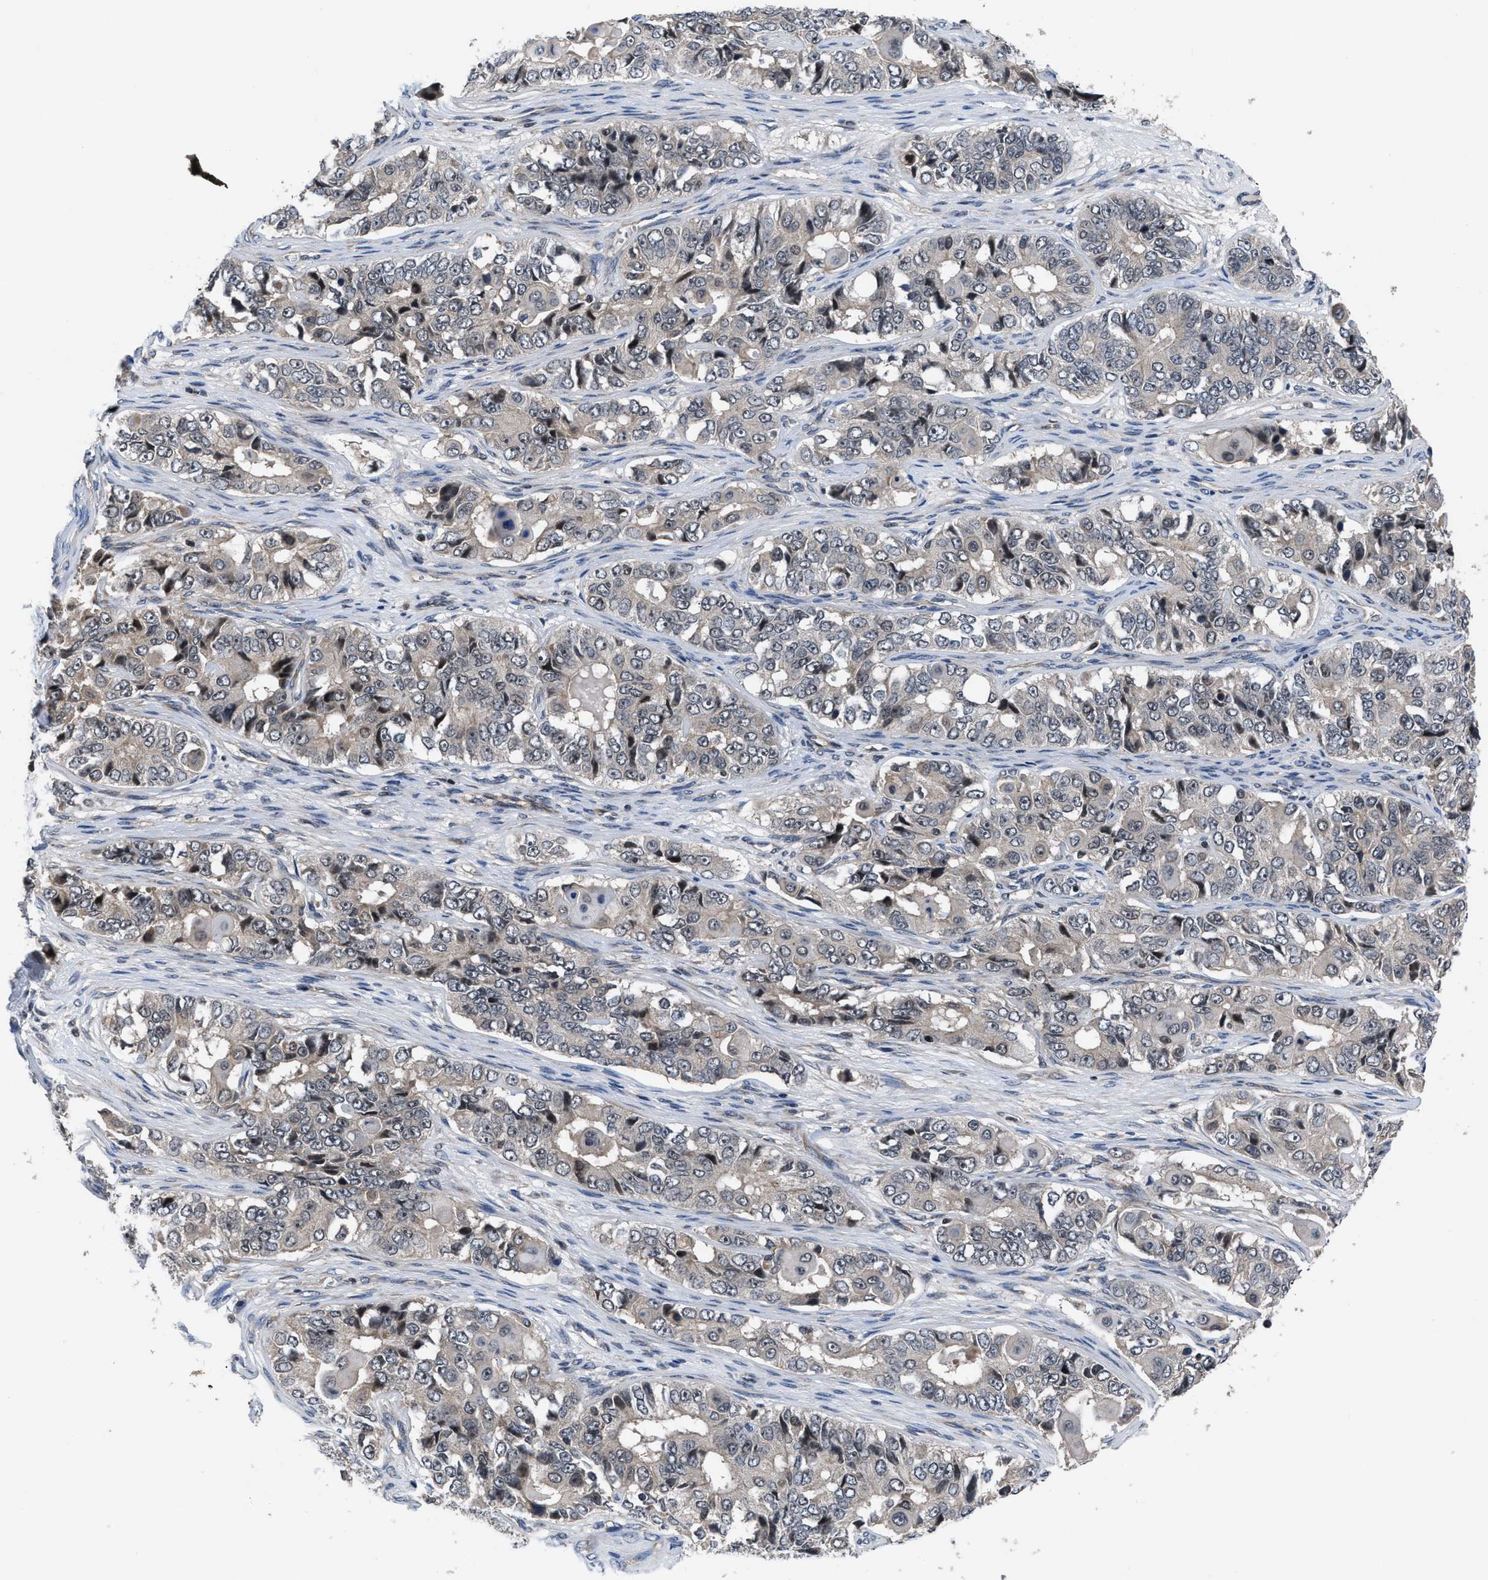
{"staining": {"intensity": "negative", "quantity": "none", "location": "none"}, "tissue": "ovarian cancer", "cell_type": "Tumor cells", "image_type": "cancer", "snomed": [{"axis": "morphology", "description": "Carcinoma, endometroid"}, {"axis": "topography", "description": "Ovary"}], "caption": "An image of ovarian cancer (endometroid carcinoma) stained for a protein shows no brown staining in tumor cells.", "gene": "DNAJC14", "patient": {"sex": "female", "age": 51}}